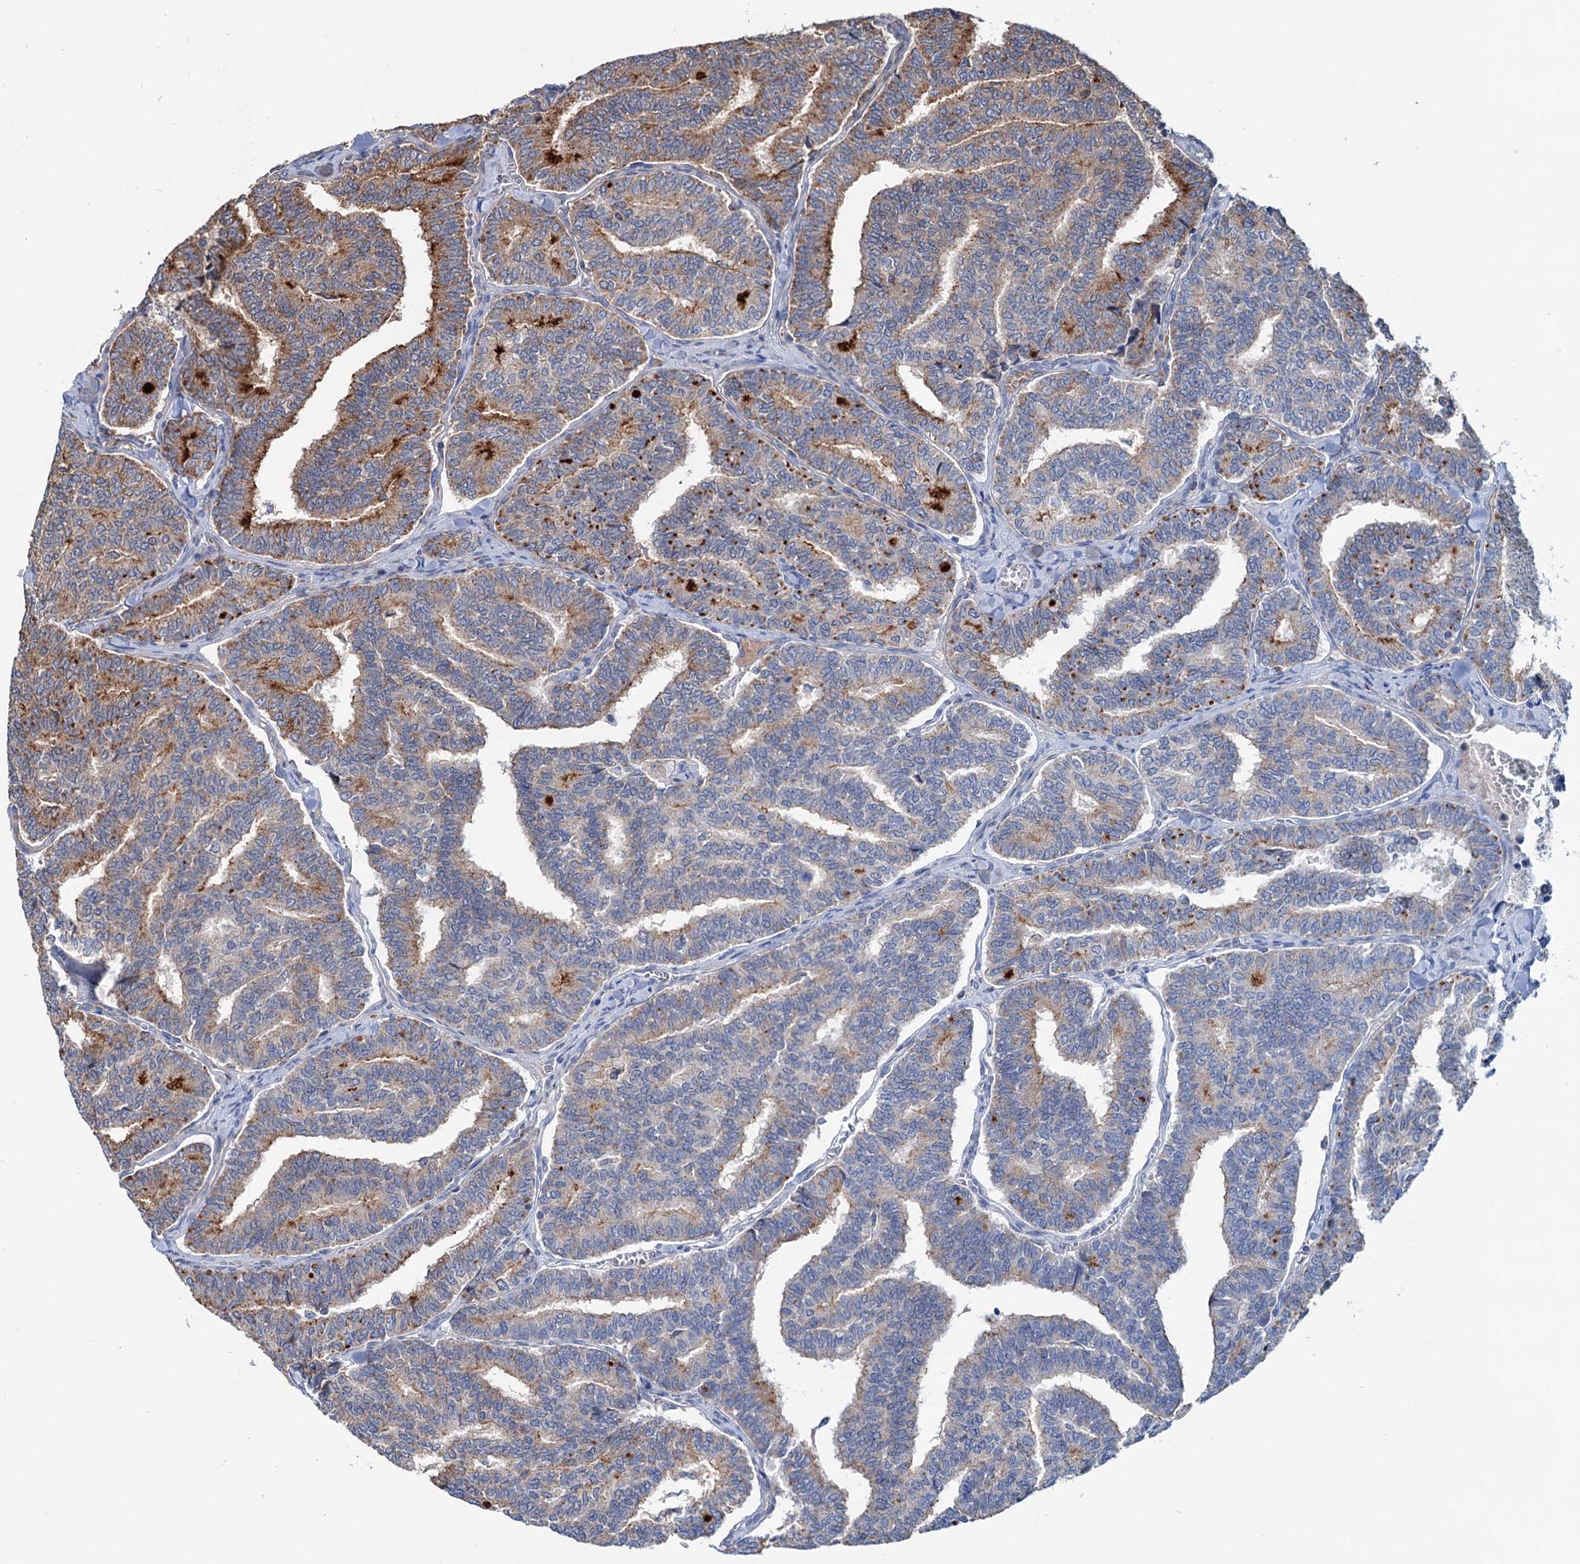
{"staining": {"intensity": "moderate", "quantity": "25%-75%", "location": "cytoplasmic/membranous"}, "tissue": "thyroid cancer", "cell_type": "Tumor cells", "image_type": "cancer", "snomed": [{"axis": "morphology", "description": "Papillary adenocarcinoma, NOS"}, {"axis": "topography", "description": "Thyroid gland"}], "caption": "The histopathology image demonstrates staining of thyroid cancer (papillary adenocarcinoma), revealing moderate cytoplasmic/membranous protein expression (brown color) within tumor cells.", "gene": "RNF111", "patient": {"sex": "female", "age": 35}}